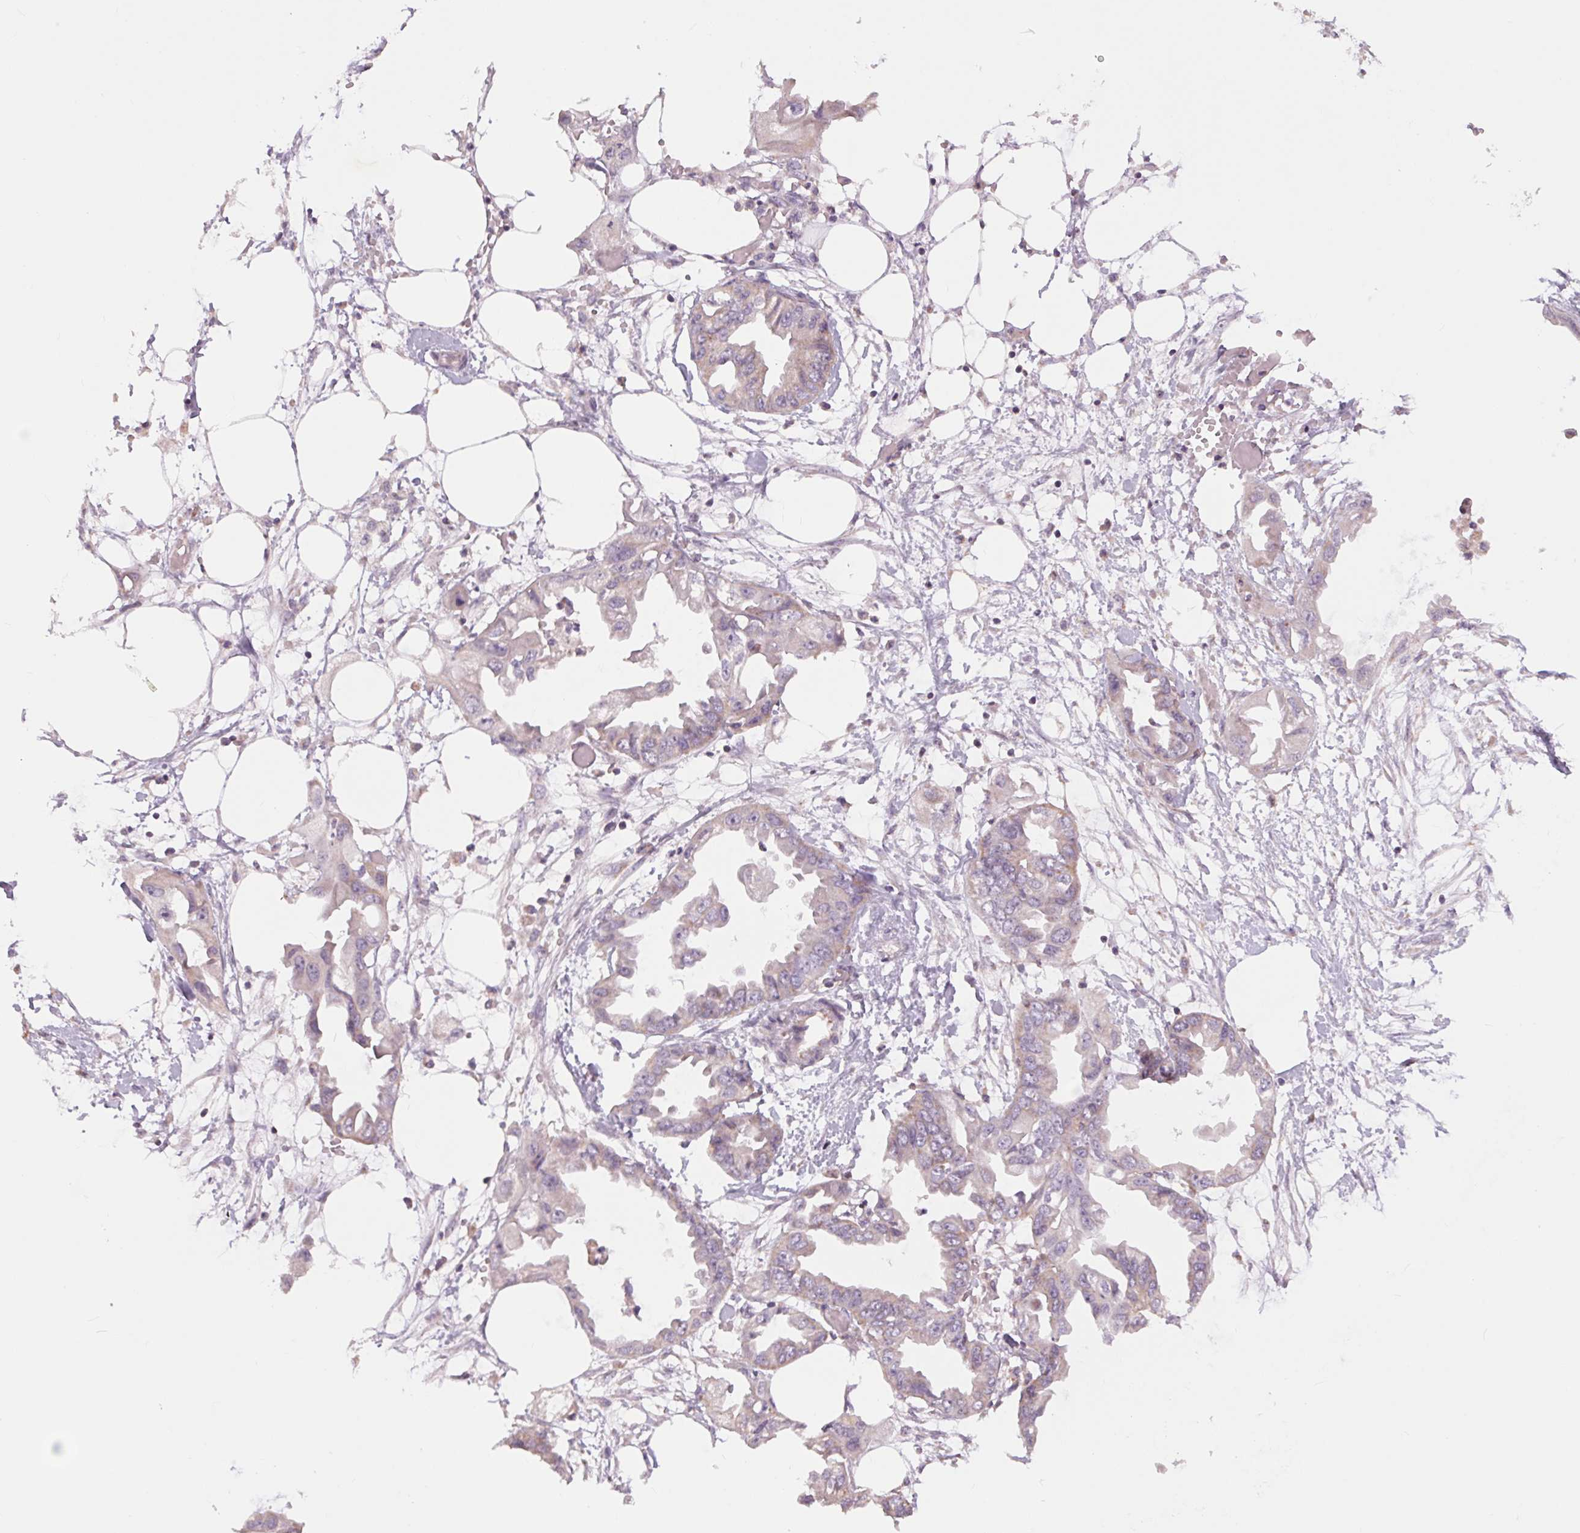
{"staining": {"intensity": "weak", "quantity": ">75%", "location": "cytoplasmic/membranous"}, "tissue": "endometrial cancer", "cell_type": "Tumor cells", "image_type": "cancer", "snomed": [{"axis": "morphology", "description": "Adenocarcinoma, NOS"}, {"axis": "morphology", "description": "Adenocarcinoma, metastatic, NOS"}, {"axis": "topography", "description": "Adipose tissue"}, {"axis": "topography", "description": "Endometrium"}], "caption": "Tumor cells show low levels of weak cytoplasmic/membranous expression in approximately >75% of cells in endometrial cancer (metastatic adenocarcinoma). The protein is shown in brown color, while the nuclei are stained blue.", "gene": "COX6A1", "patient": {"sex": "female", "age": 67}}